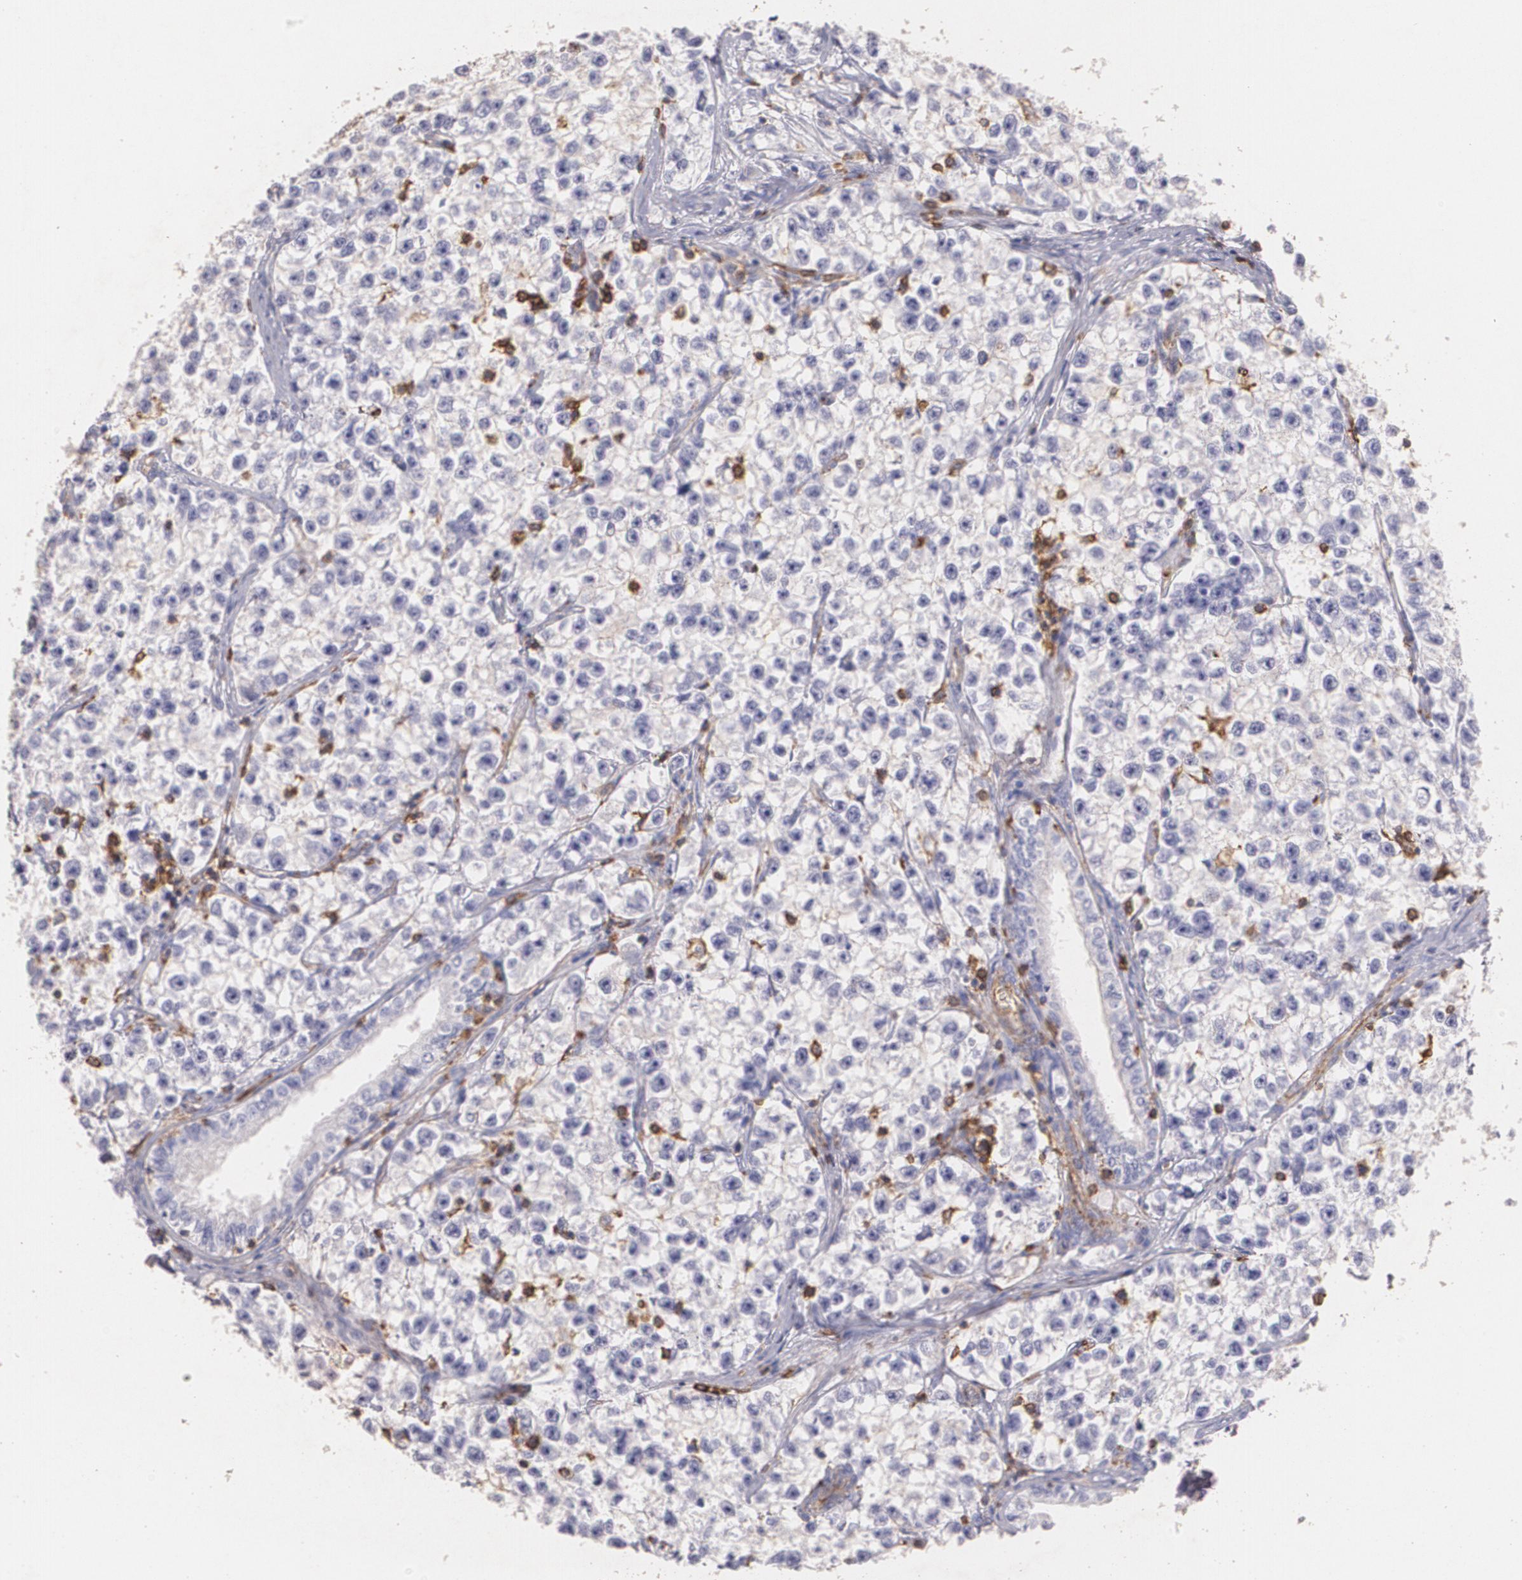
{"staining": {"intensity": "negative", "quantity": "none", "location": "none"}, "tissue": "testis cancer", "cell_type": "Tumor cells", "image_type": "cancer", "snomed": [{"axis": "morphology", "description": "Seminoma, NOS"}, {"axis": "morphology", "description": "Carcinoma, Embryonal, NOS"}, {"axis": "topography", "description": "Testis"}], "caption": "Testis seminoma was stained to show a protein in brown. There is no significant expression in tumor cells.", "gene": "TGFBR1", "patient": {"sex": "male", "age": 30}}